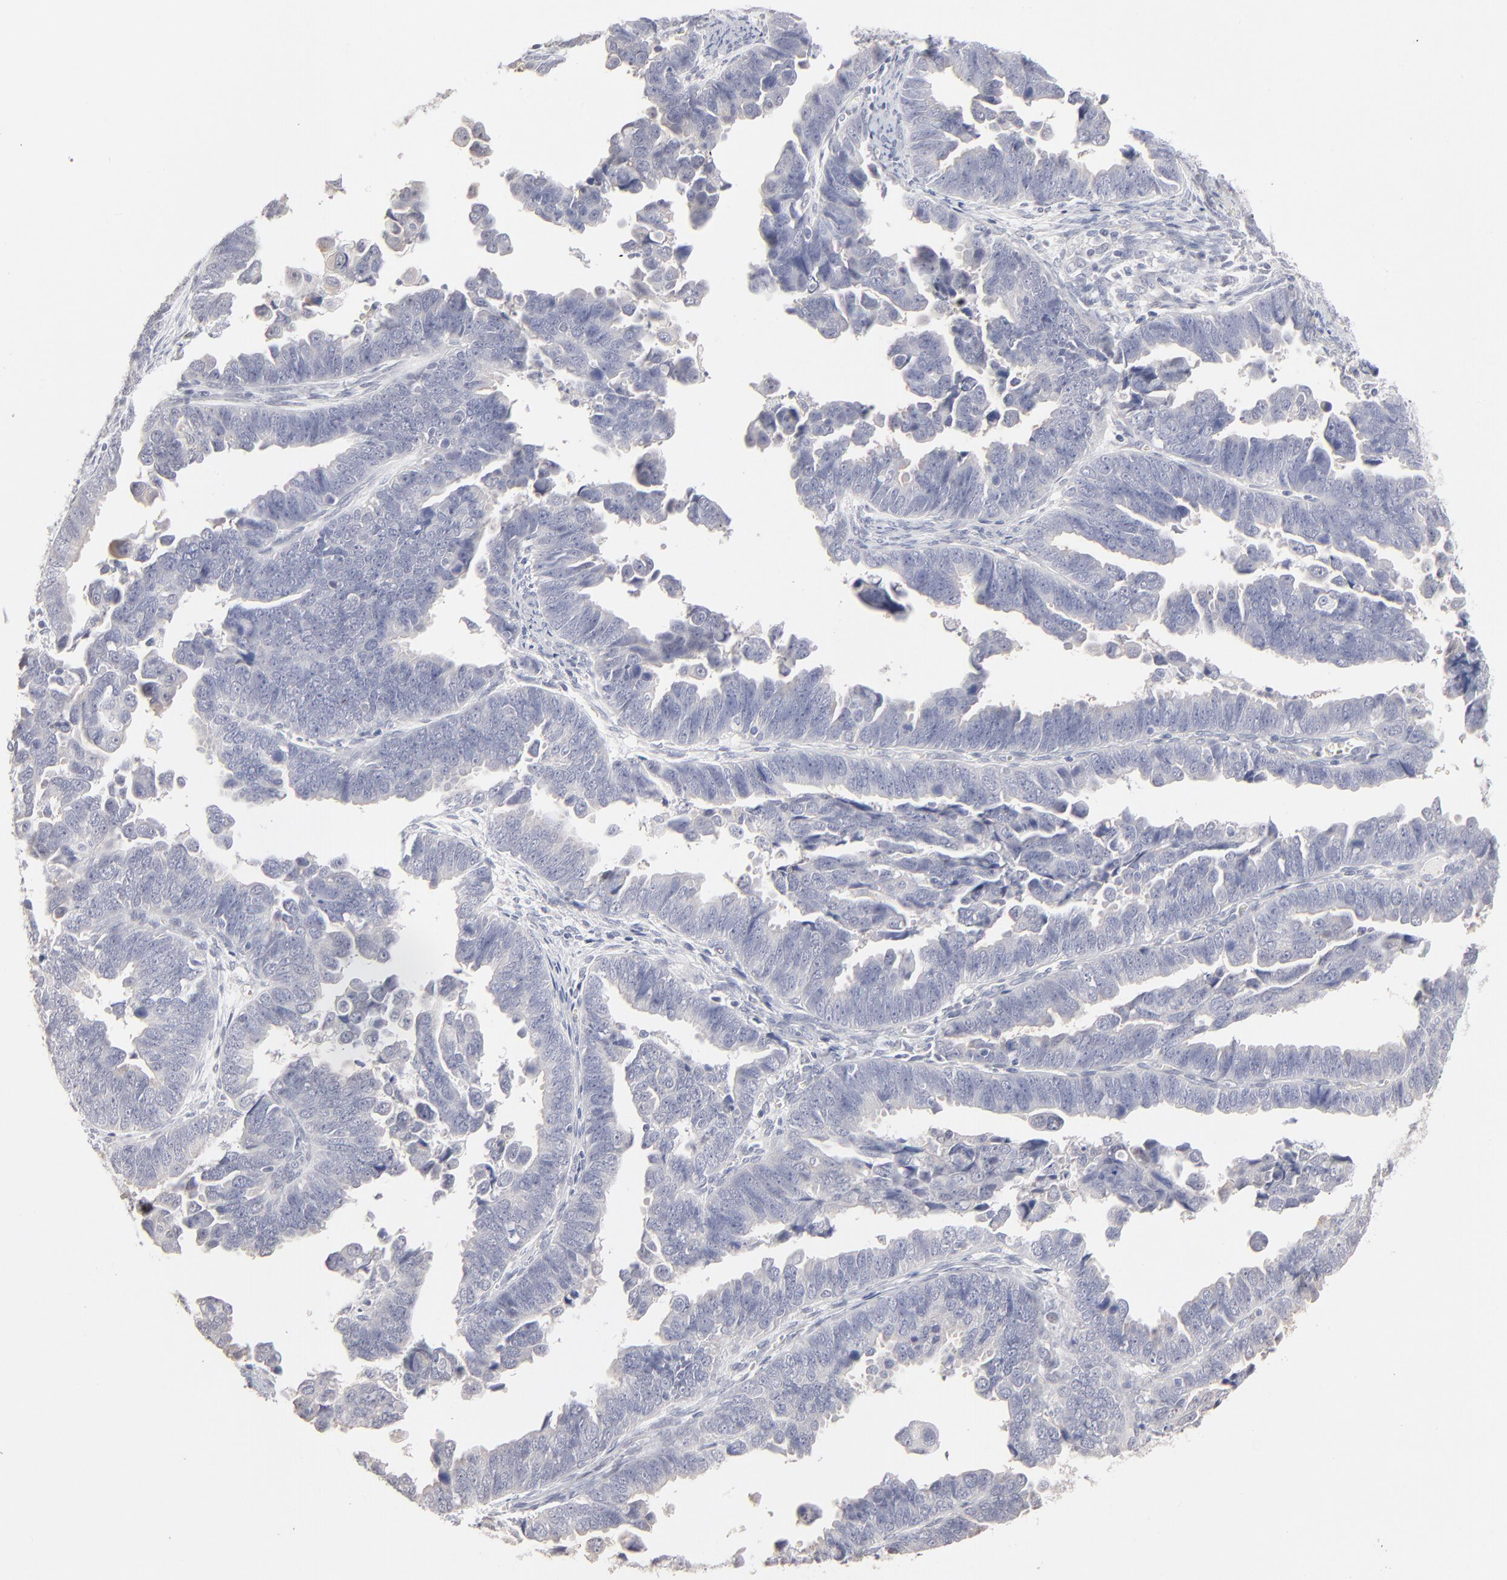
{"staining": {"intensity": "negative", "quantity": "none", "location": "none"}, "tissue": "endometrial cancer", "cell_type": "Tumor cells", "image_type": "cancer", "snomed": [{"axis": "morphology", "description": "Adenocarcinoma, NOS"}, {"axis": "topography", "description": "Endometrium"}], "caption": "A micrograph of endometrial adenocarcinoma stained for a protein reveals no brown staining in tumor cells.", "gene": "RBM3", "patient": {"sex": "female", "age": 75}}